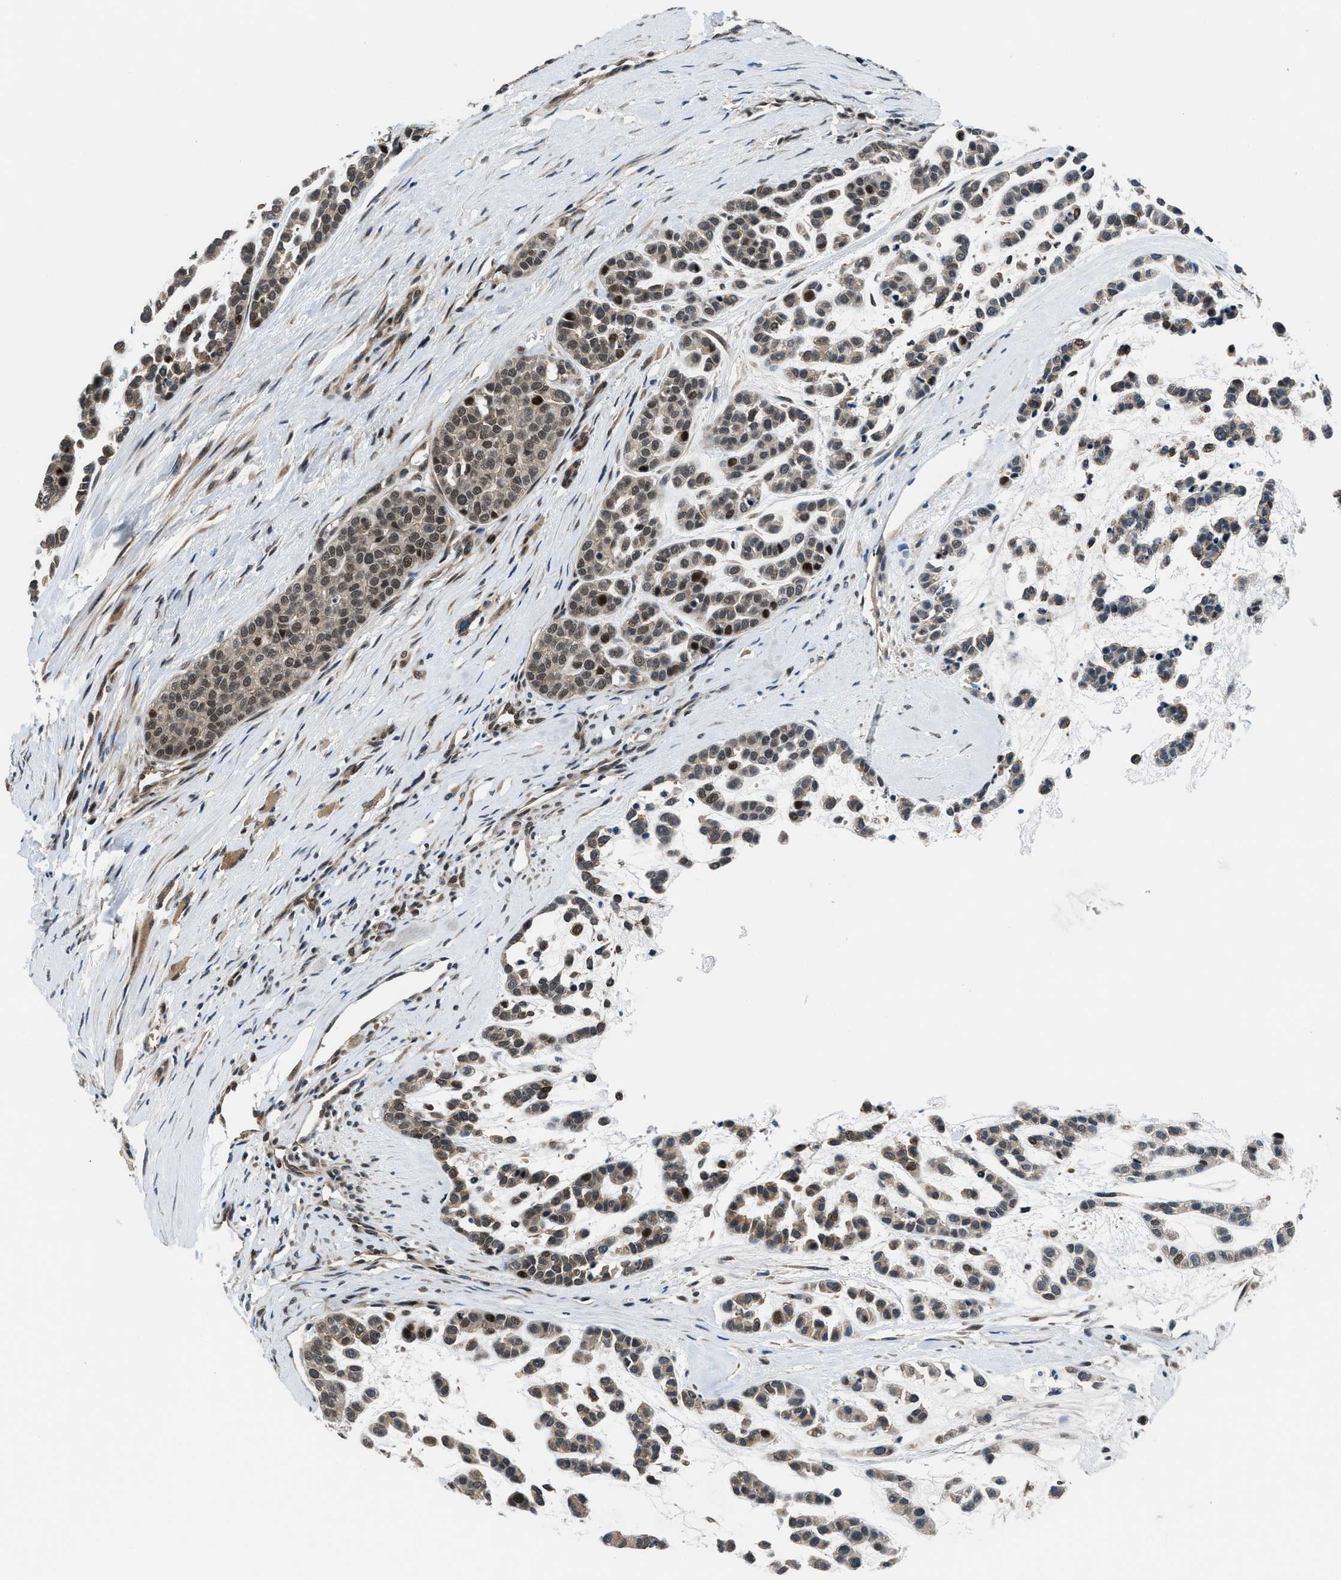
{"staining": {"intensity": "weak", "quantity": ">75%", "location": "cytoplasmic/membranous,nuclear"}, "tissue": "head and neck cancer", "cell_type": "Tumor cells", "image_type": "cancer", "snomed": [{"axis": "morphology", "description": "Adenocarcinoma, NOS"}, {"axis": "morphology", "description": "Adenoma, NOS"}, {"axis": "topography", "description": "Head-Neck"}], "caption": "Immunohistochemical staining of human head and neck adenoma displays low levels of weak cytoplasmic/membranous and nuclear staining in approximately >75% of tumor cells. The staining is performed using DAB brown chromogen to label protein expression. The nuclei are counter-stained blue using hematoxylin.", "gene": "SETD5", "patient": {"sex": "female", "age": 55}}